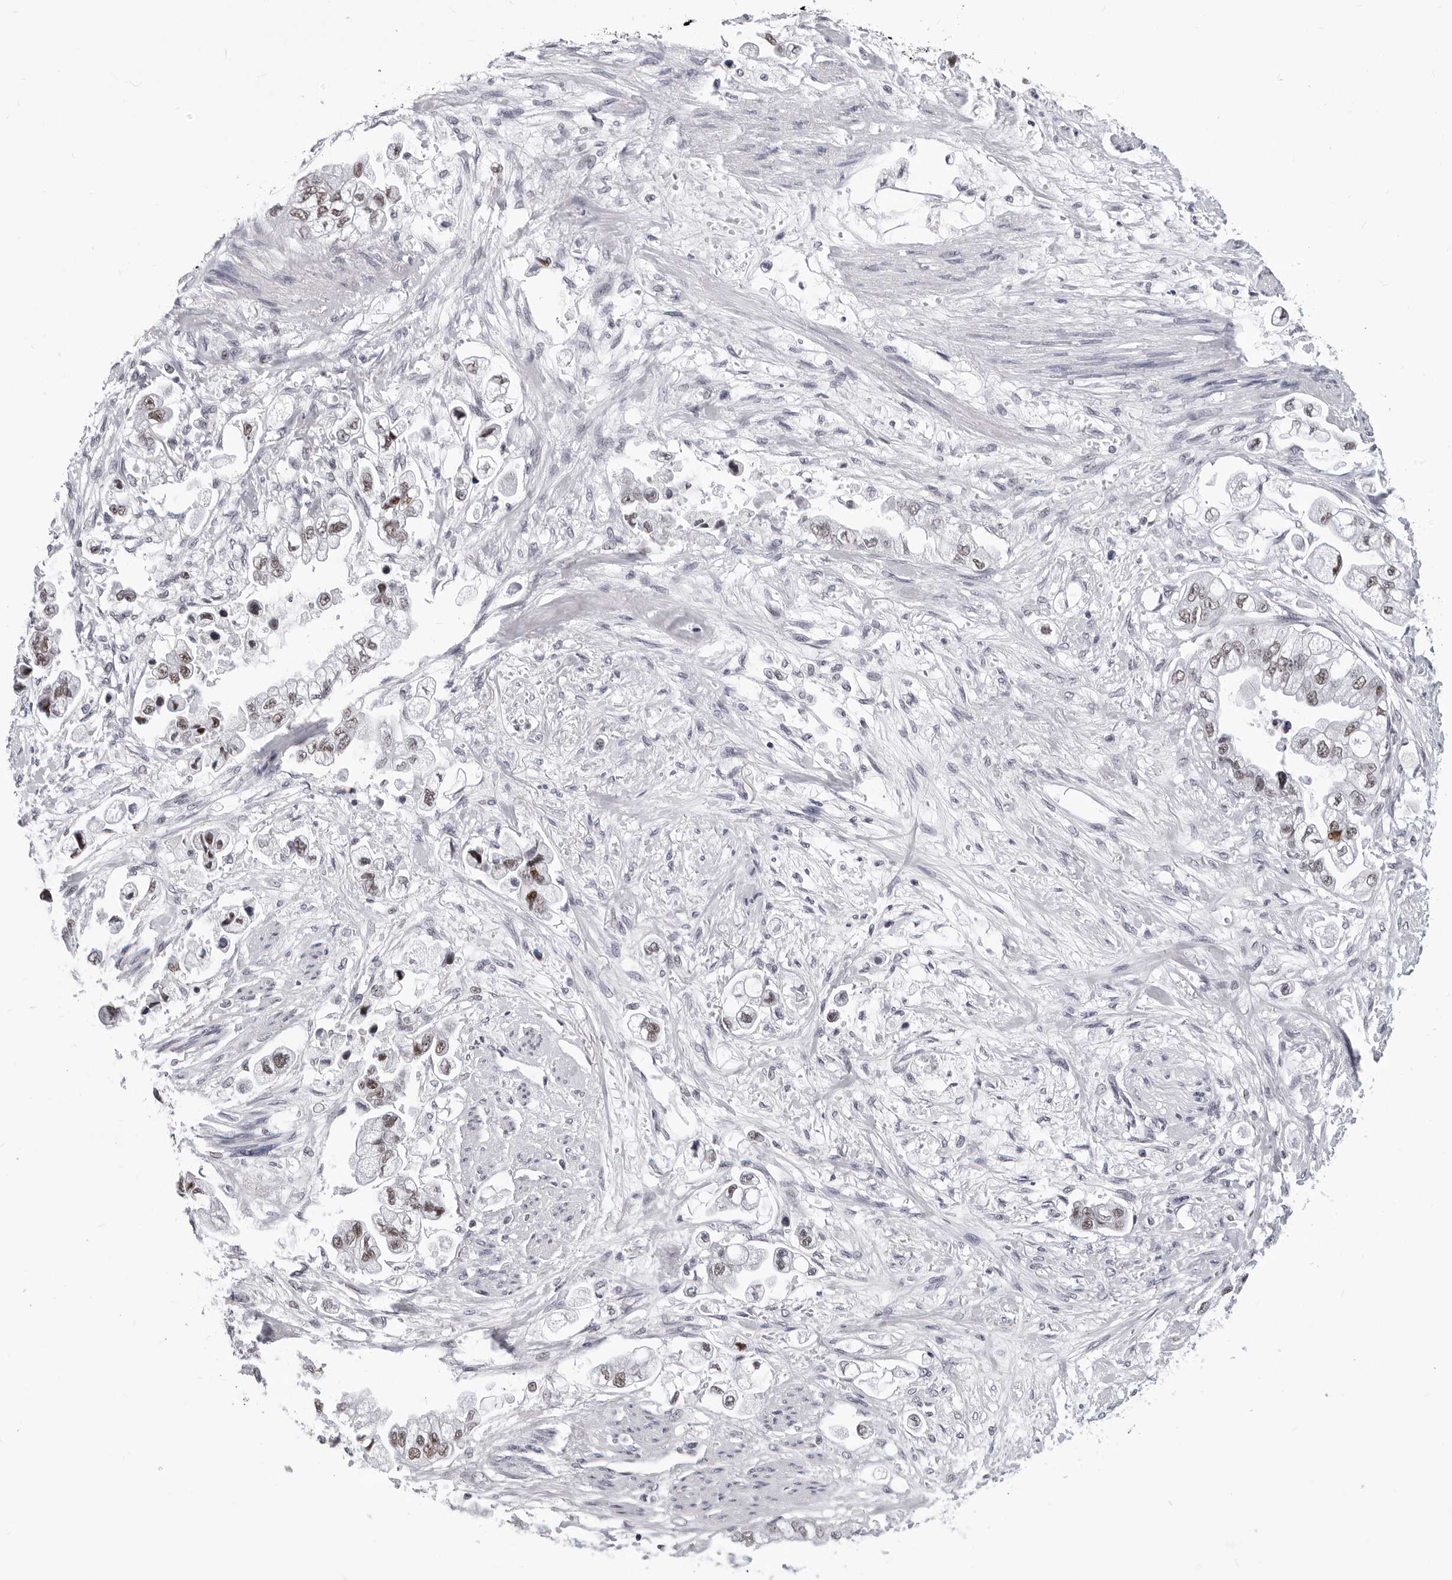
{"staining": {"intensity": "moderate", "quantity": ">75%", "location": "nuclear"}, "tissue": "stomach cancer", "cell_type": "Tumor cells", "image_type": "cancer", "snomed": [{"axis": "morphology", "description": "Adenocarcinoma, NOS"}, {"axis": "topography", "description": "Stomach"}], "caption": "Immunohistochemical staining of human adenocarcinoma (stomach) displays medium levels of moderate nuclear protein positivity in about >75% of tumor cells.", "gene": "SF3B4", "patient": {"sex": "male", "age": 62}}